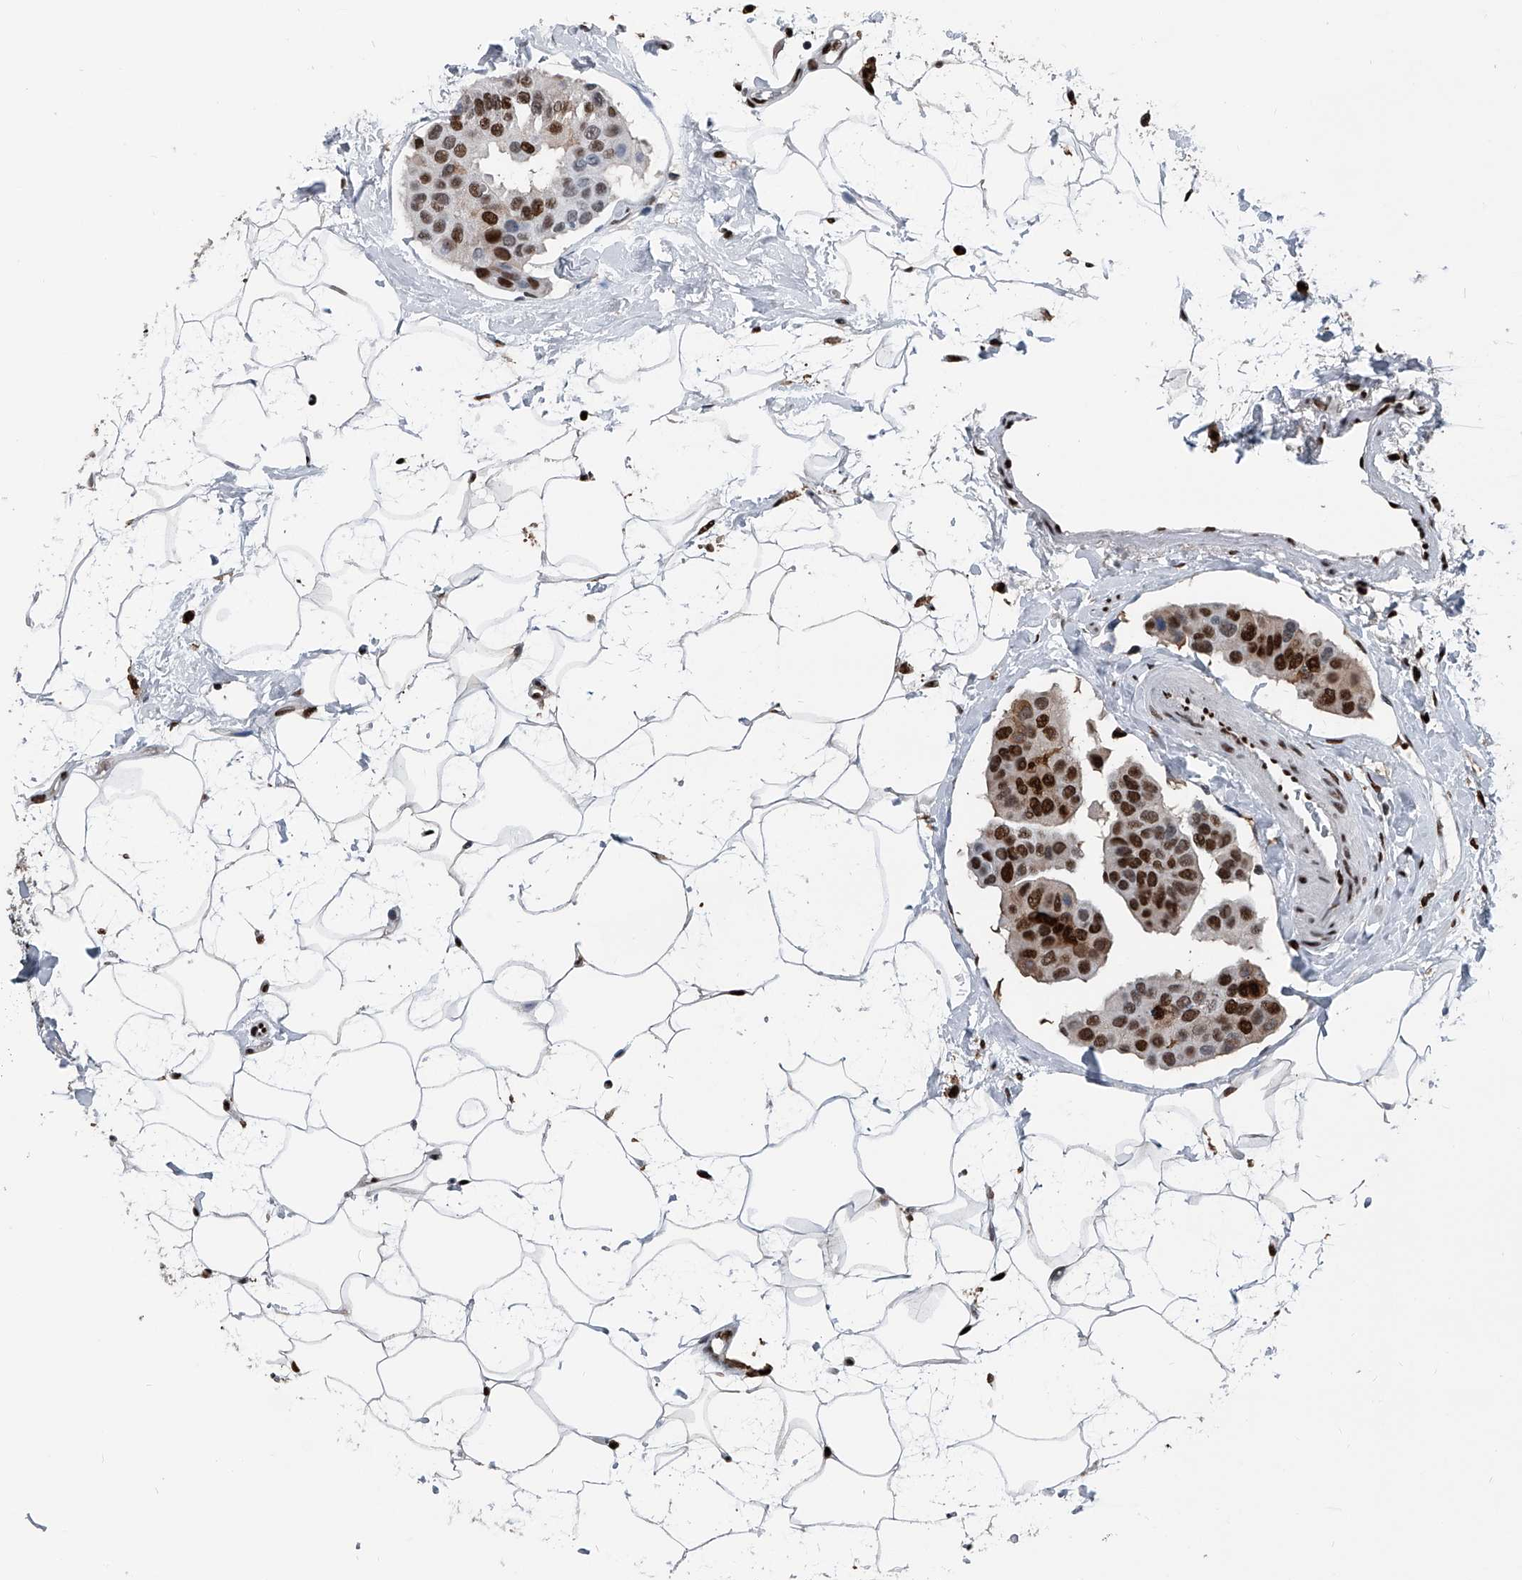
{"staining": {"intensity": "strong", "quantity": "25%-75%", "location": "nuclear"}, "tissue": "breast cancer", "cell_type": "Tumor cells", "image_type": "cancer", "snomed": [{"axis": "morphology", "description": "Normal tissue, NOS"}, {"axis": "morphology", "description": "Duct carcinoma"}, {"axis": "topography", "description": "Breast"}], "caption": "A high-resolution photomicrograph shows immunohistochemistry (IHC) staining of breast cancer, which shows strong nuclear expression in about 25%-75% of tumor cells. Nuclei are stained in blue.", "gene": "FKBP5", "patient": {"sex": "female", "age": 39}}